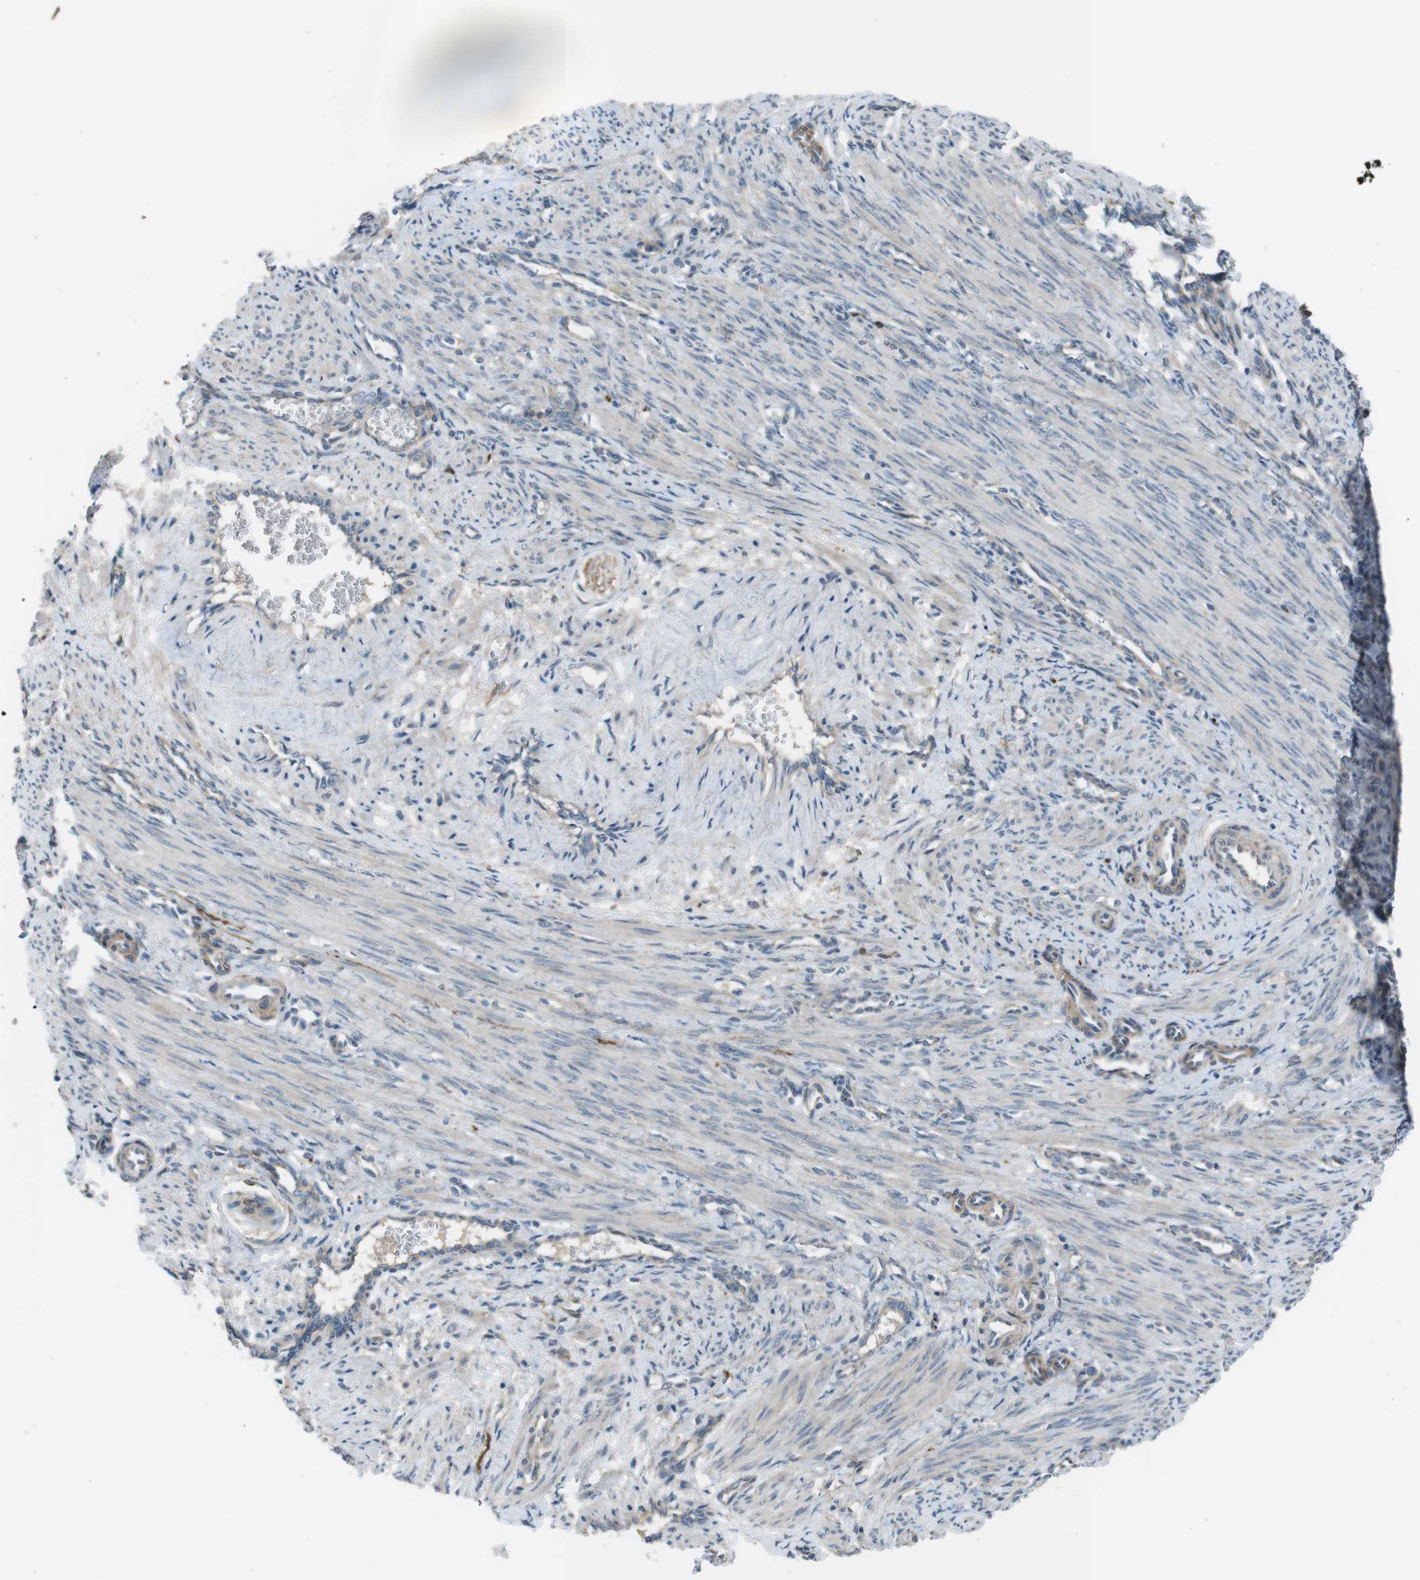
{"staining": {"intensity": "weak", "quantity": "<25%", "location": "cytoplasmic/membranous"}, "tissue": "smooth muscle", "cell_type": "Smooth muscle cells", "image_type": "normal", "snomed": [{"axis": "morphology", "description": "Normal tissue, NOS"}, {"axis": "topography", "description": "Endometrium"}], "caption": "Protein analysis of normal smooth muscle demonstrates no significant staining in smooth muscle cells. (DAB (3,3'-diaminobenzidine) IHC visualized using brightfield microscopy, high magnification).", "gene": "ANK2", "patient": {"sex": "female", "age": 33}}